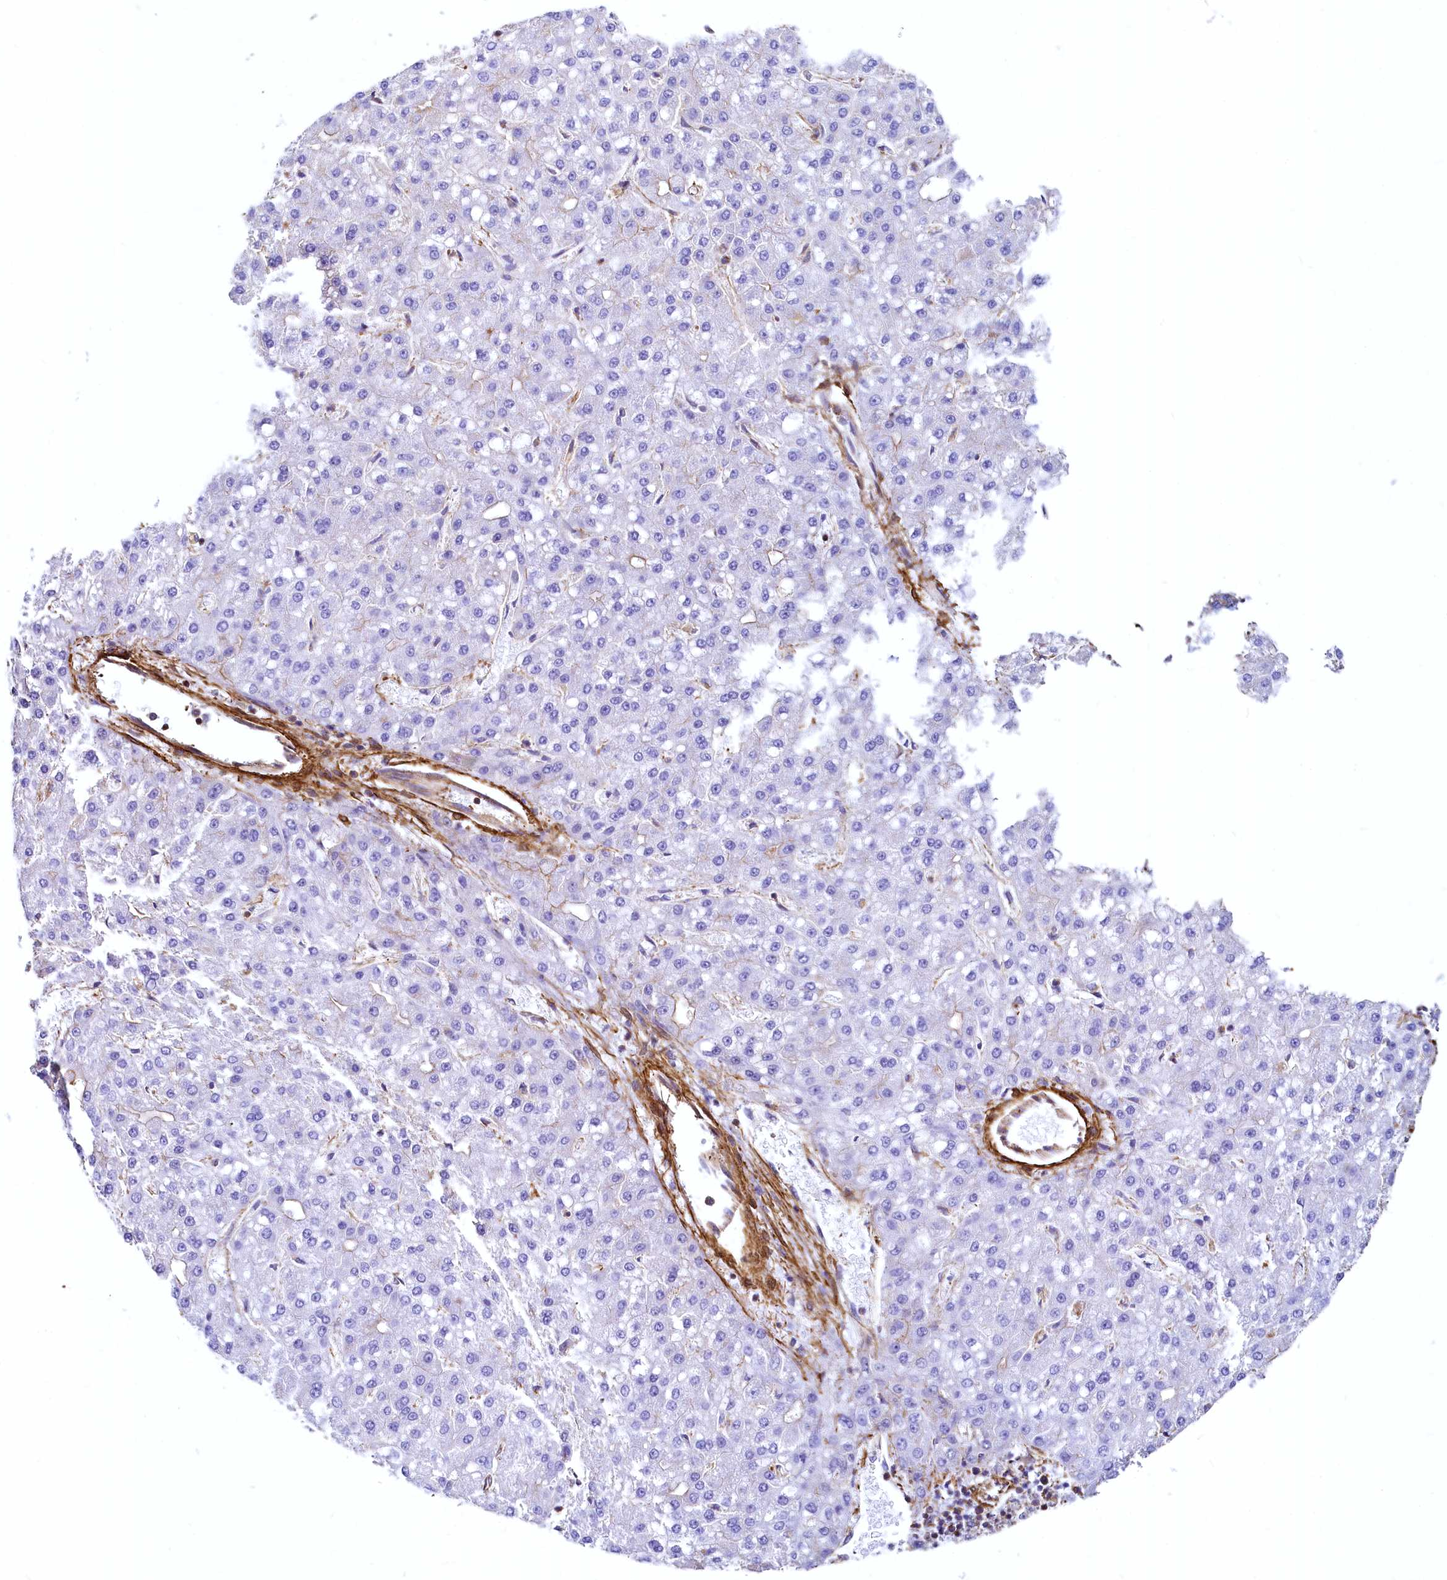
{"staining": {"intensity": "negative", "quantity": "none", "location": "none"}, "tissue": "liver cancer", "cell_type": "Tumor cells", "image_type": "cancer", "snomed": [{"axis": "morphology", "description": "Carcinoma, Hepatocellular, NOS"}, {"axis": "topography", "description": "Liver"}], "caption": "Liver hepatocellular carcinoma was stained to show a protein in brown. There is no significant positivity in tumor cells.", "gene": "THBS1", "patient": {"sex": "male", "age": 67}}